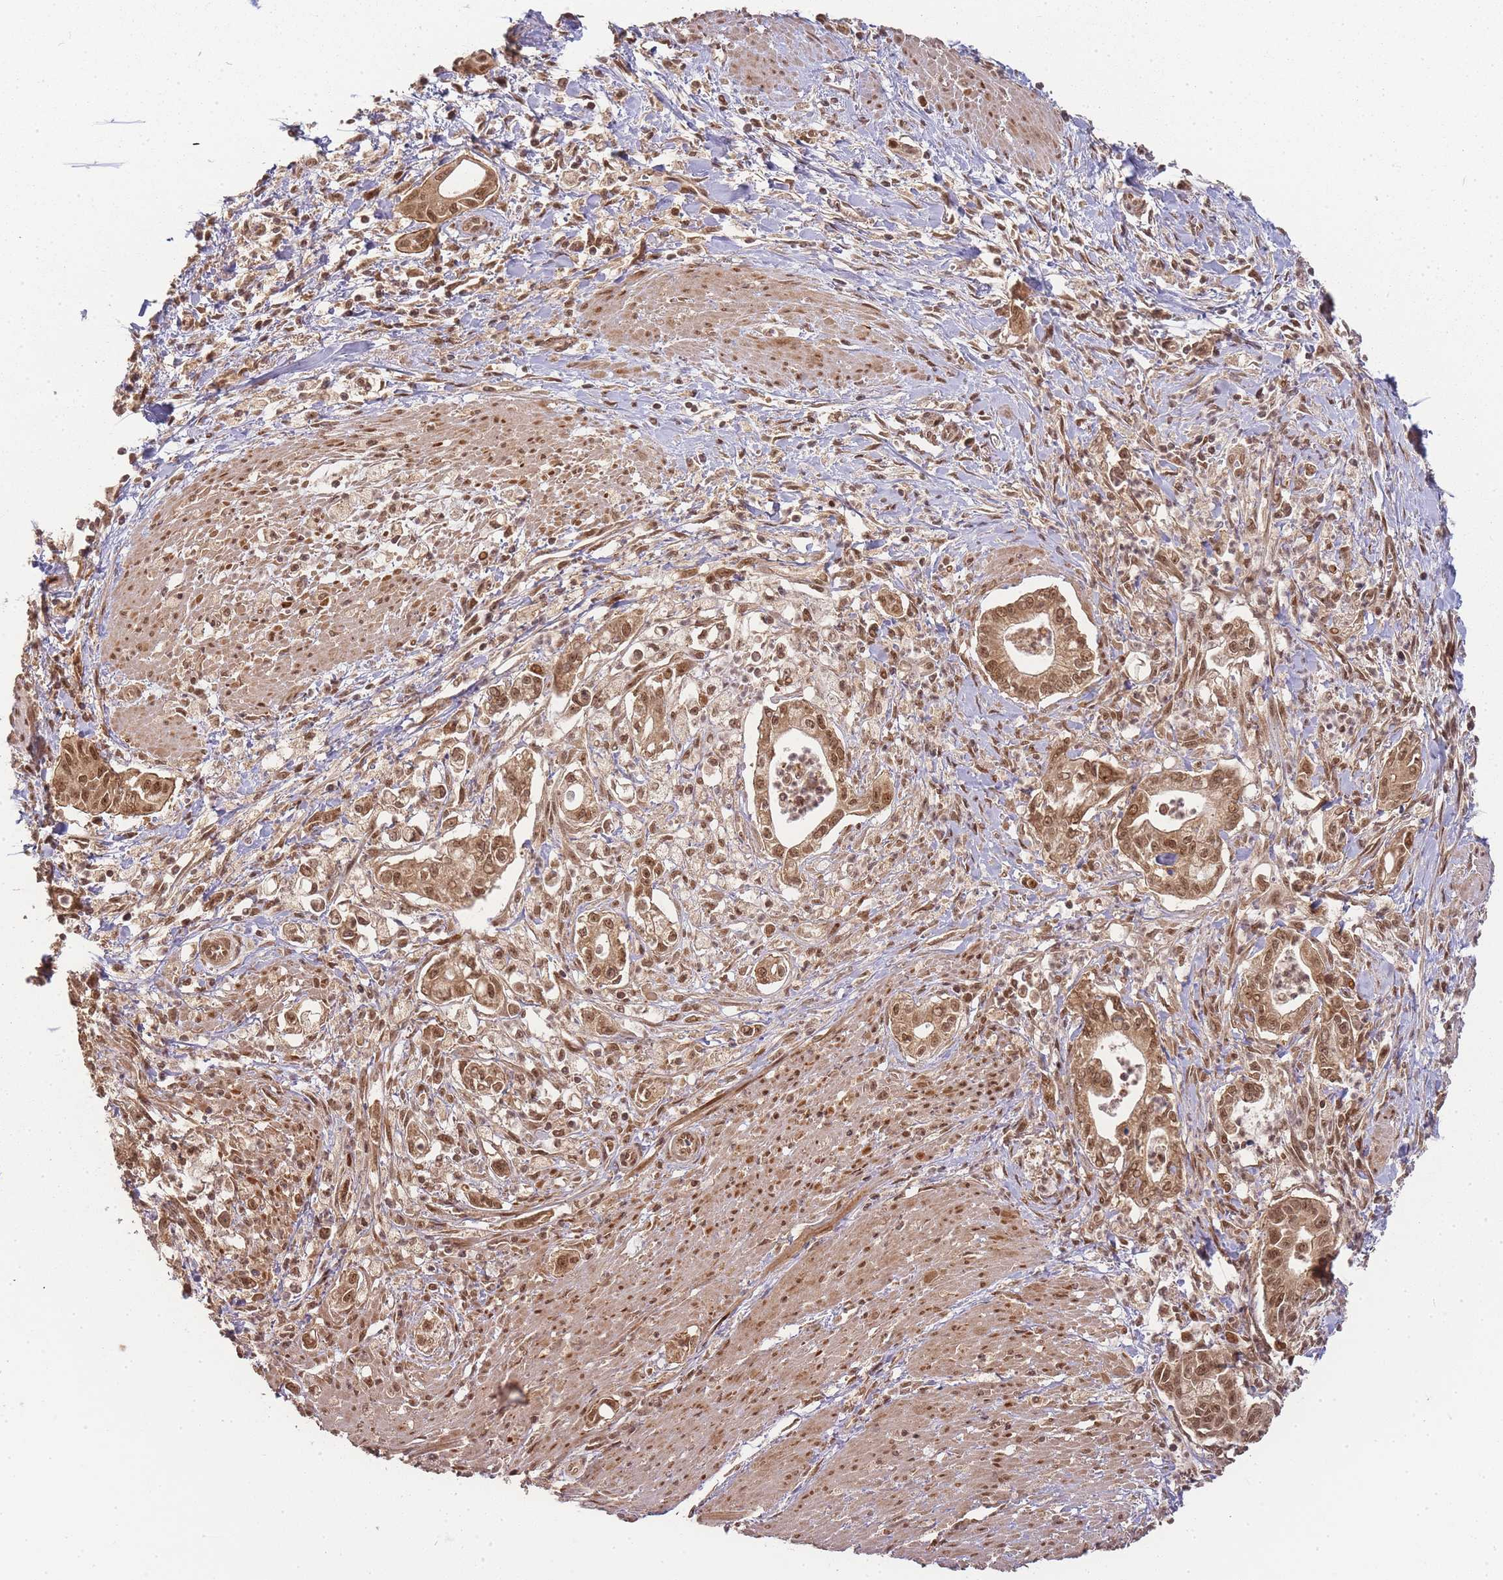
{"staining": {"intensity": "moderate", "quantity": ">75%", "location": "cytoplasmic/membranous,nuclear"}, "tissue": "pancreatic cancer", "cell_type": "Tumor cells", "image_type": "cancer", "snomed": [{"axis": "morphology", "description": "Adenocarcinoma, NOS"}, {"axis": "topography", "description": "Pancreas"}], "caption": "DAB immunohistochemical staining of human pancreatic cancer exhibits moderate cytoplasmic/membranous and nuclear protein expression in about >75% of tumor cells.", "gene": "ZNF497", "patient": {"sex": "male", "age": 78}}